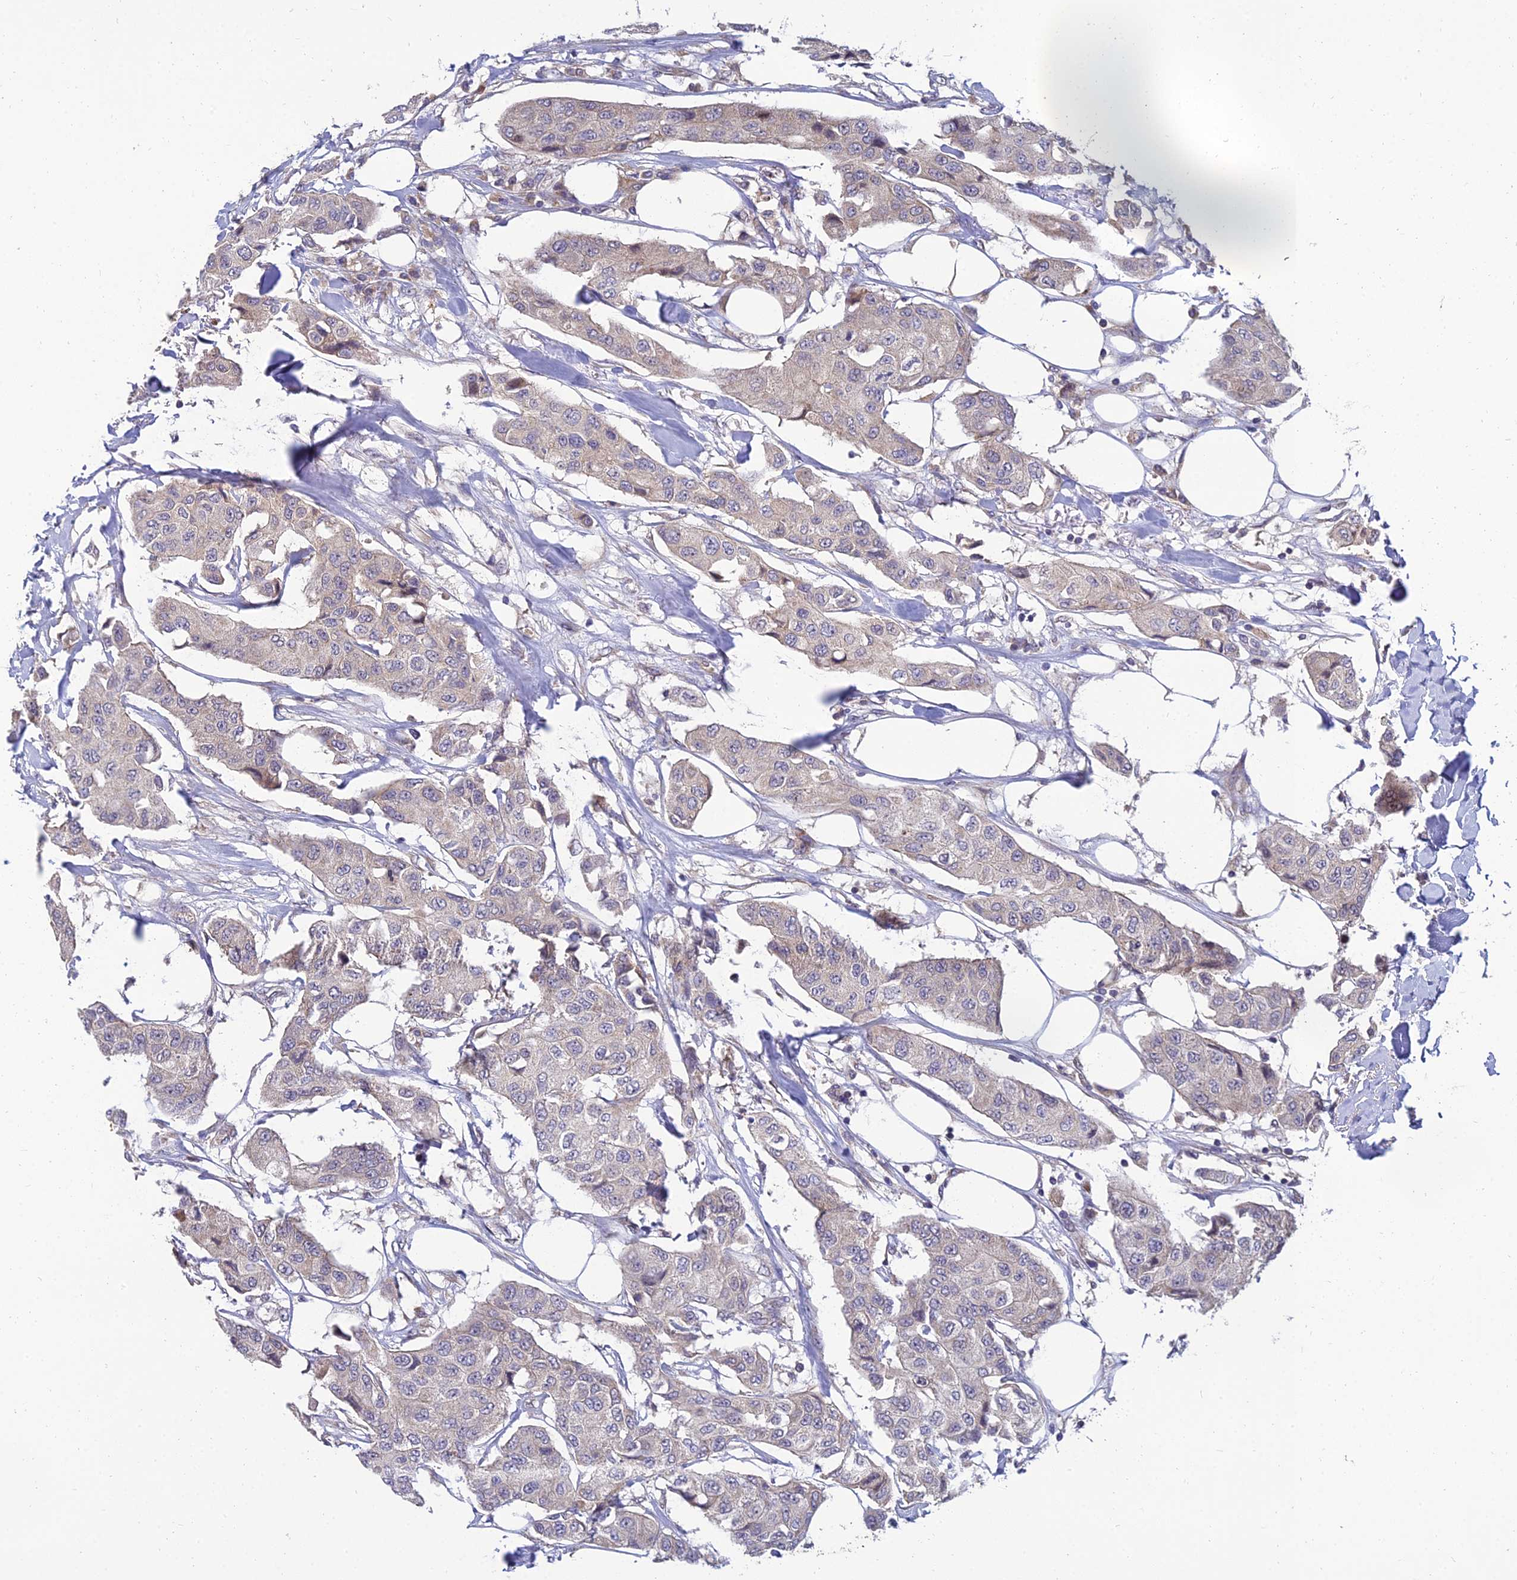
{"staining": {"intensity": "negative", "quantity": "none", "location": "none"}, "tissue": "breast cancer", "cell_type": "Tumor cells", "image_type": "cancer", "snomed": [{"axis": "morphology", "description": "Duct carcinoma"}, {"axis": "topography", "description": "Breast"}], "caption": "Breast cancer was stained to show a protein in brown. There is no significant expression in tumor cells.", "gene": "NPY", "patient": {"sex": "female", "age": 80}}